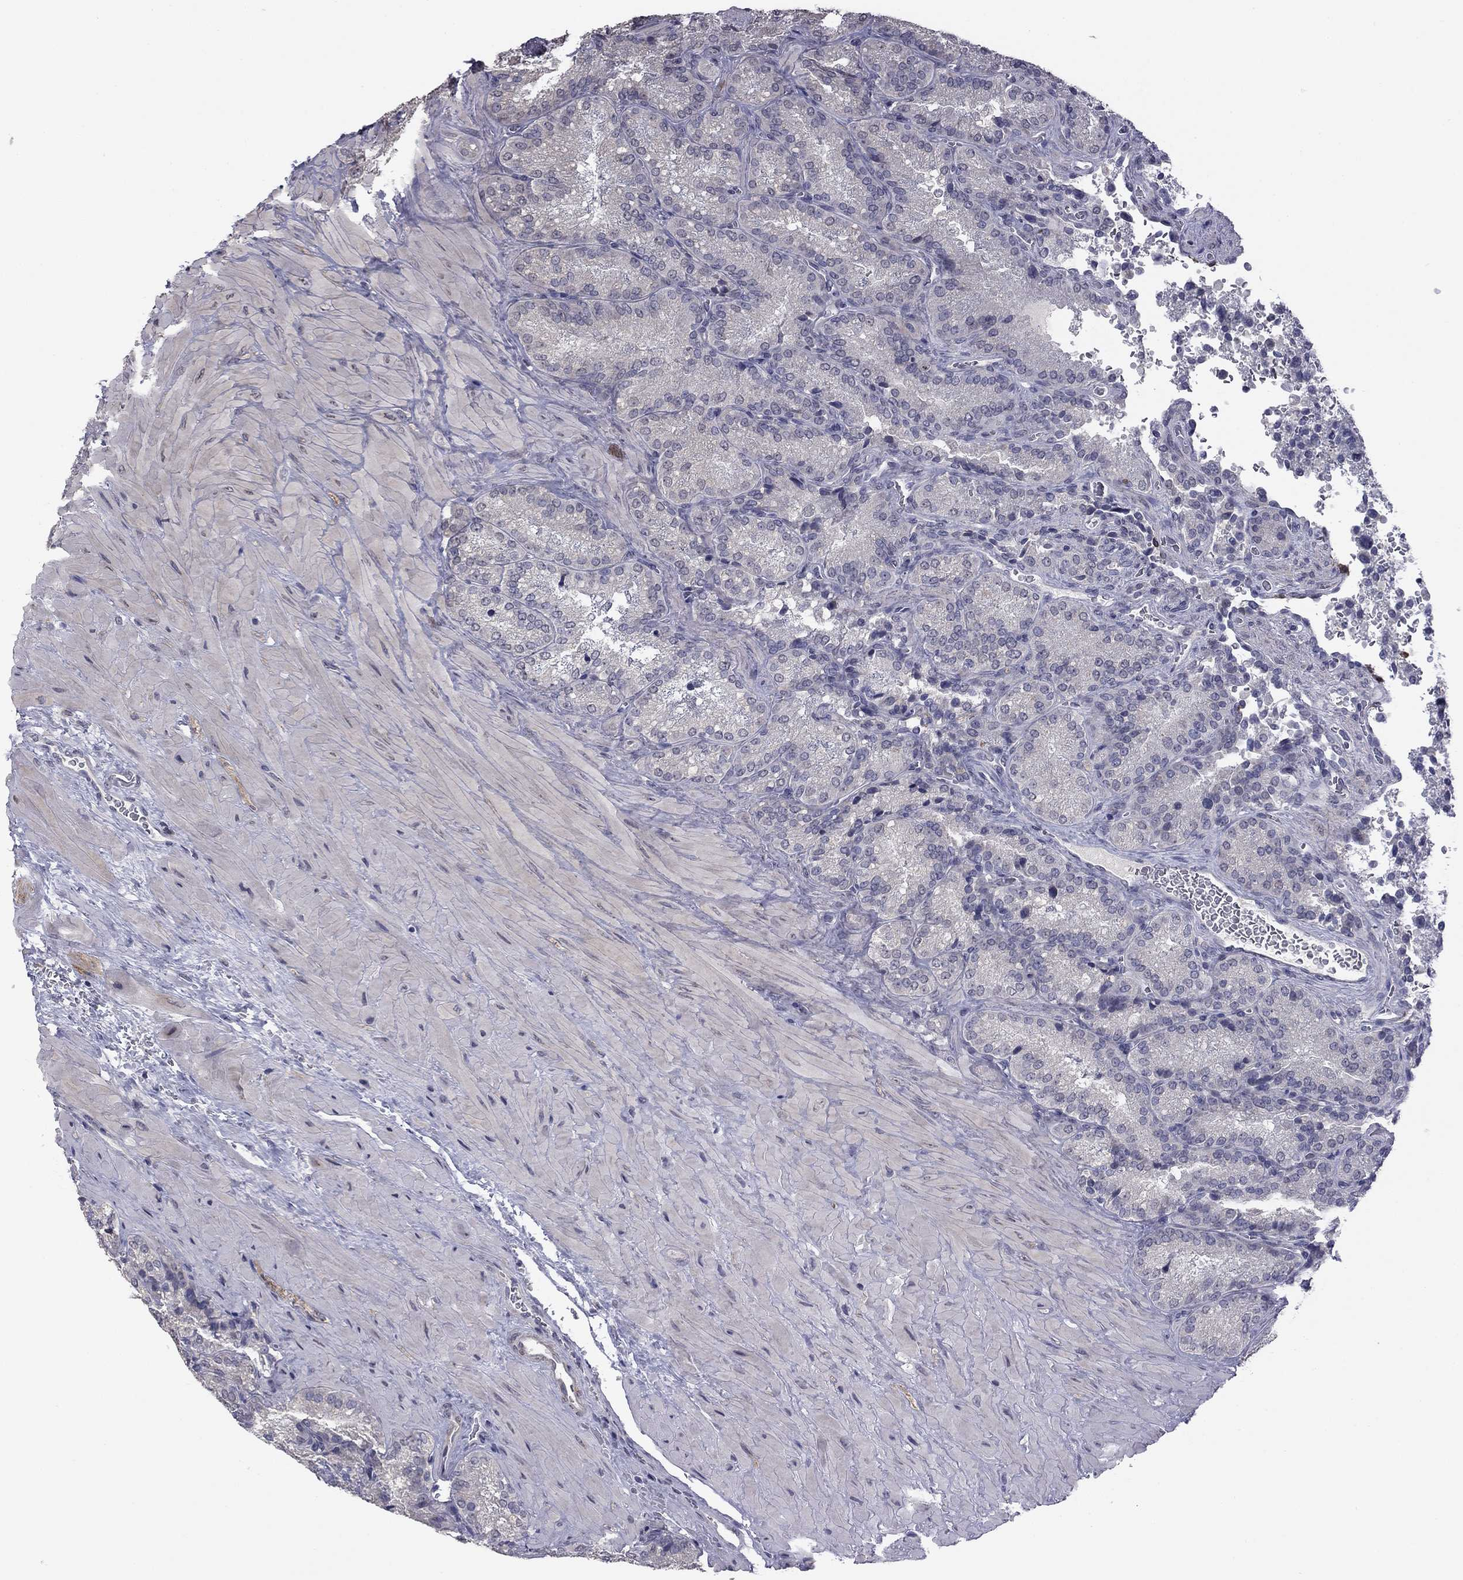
{"staining": {"intensity": "negative", "quantity": "none", "location": "none"}, "tissue": "seminal vesicle", "cell_type": "Glandular cells", "image_type": "normal", "snomed": [{"axis": "morphology", "description": "Normal tissue, NOS"}, {"axis": "topography", "description": "Seminal veicle"}], "caption": "This is an immunohistochemistry (IHC) histopathology image of benign seminal vesicle. There is no expression in glandular cells.", "gene": "PRRT2", "patient": {"sex": "male", "age": 37}}